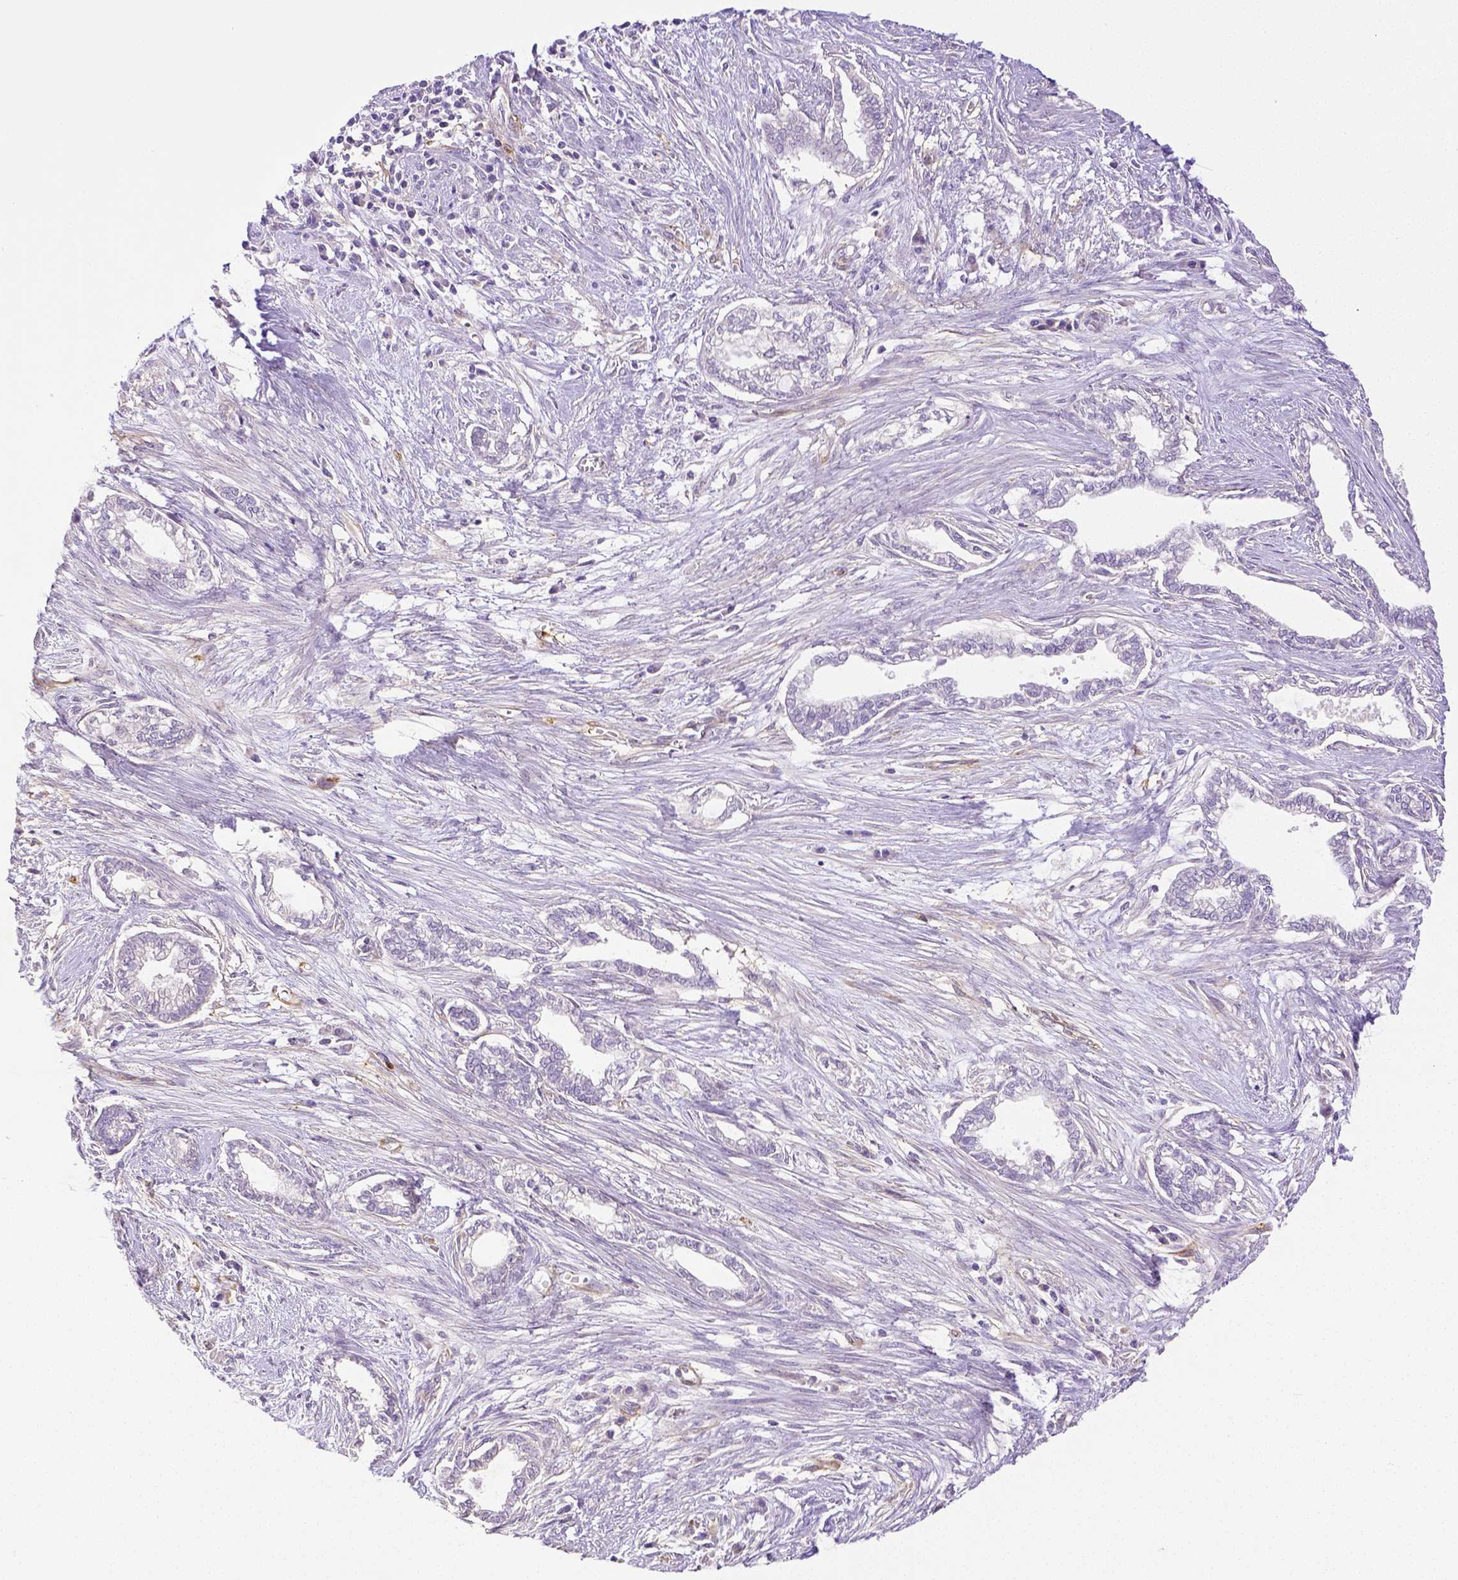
{"staining": {"intensity": "negative", "quantity": "none", "location": "none"}, "tissue": "cervical cancer", "cell_type": "Tumor cells", "image_type": "cancer", "snomed": [{"axis": "morphology", "description": "Adenocarcinoma, NOS"}, {"axis": "topography", "description": "Cervix"}], "caption": "Image shows no significant protein positivity in tumor cells of cervical adenocarcinoma.", "gene": "THY1", "patient": {"sex": "female", "age": 62}}